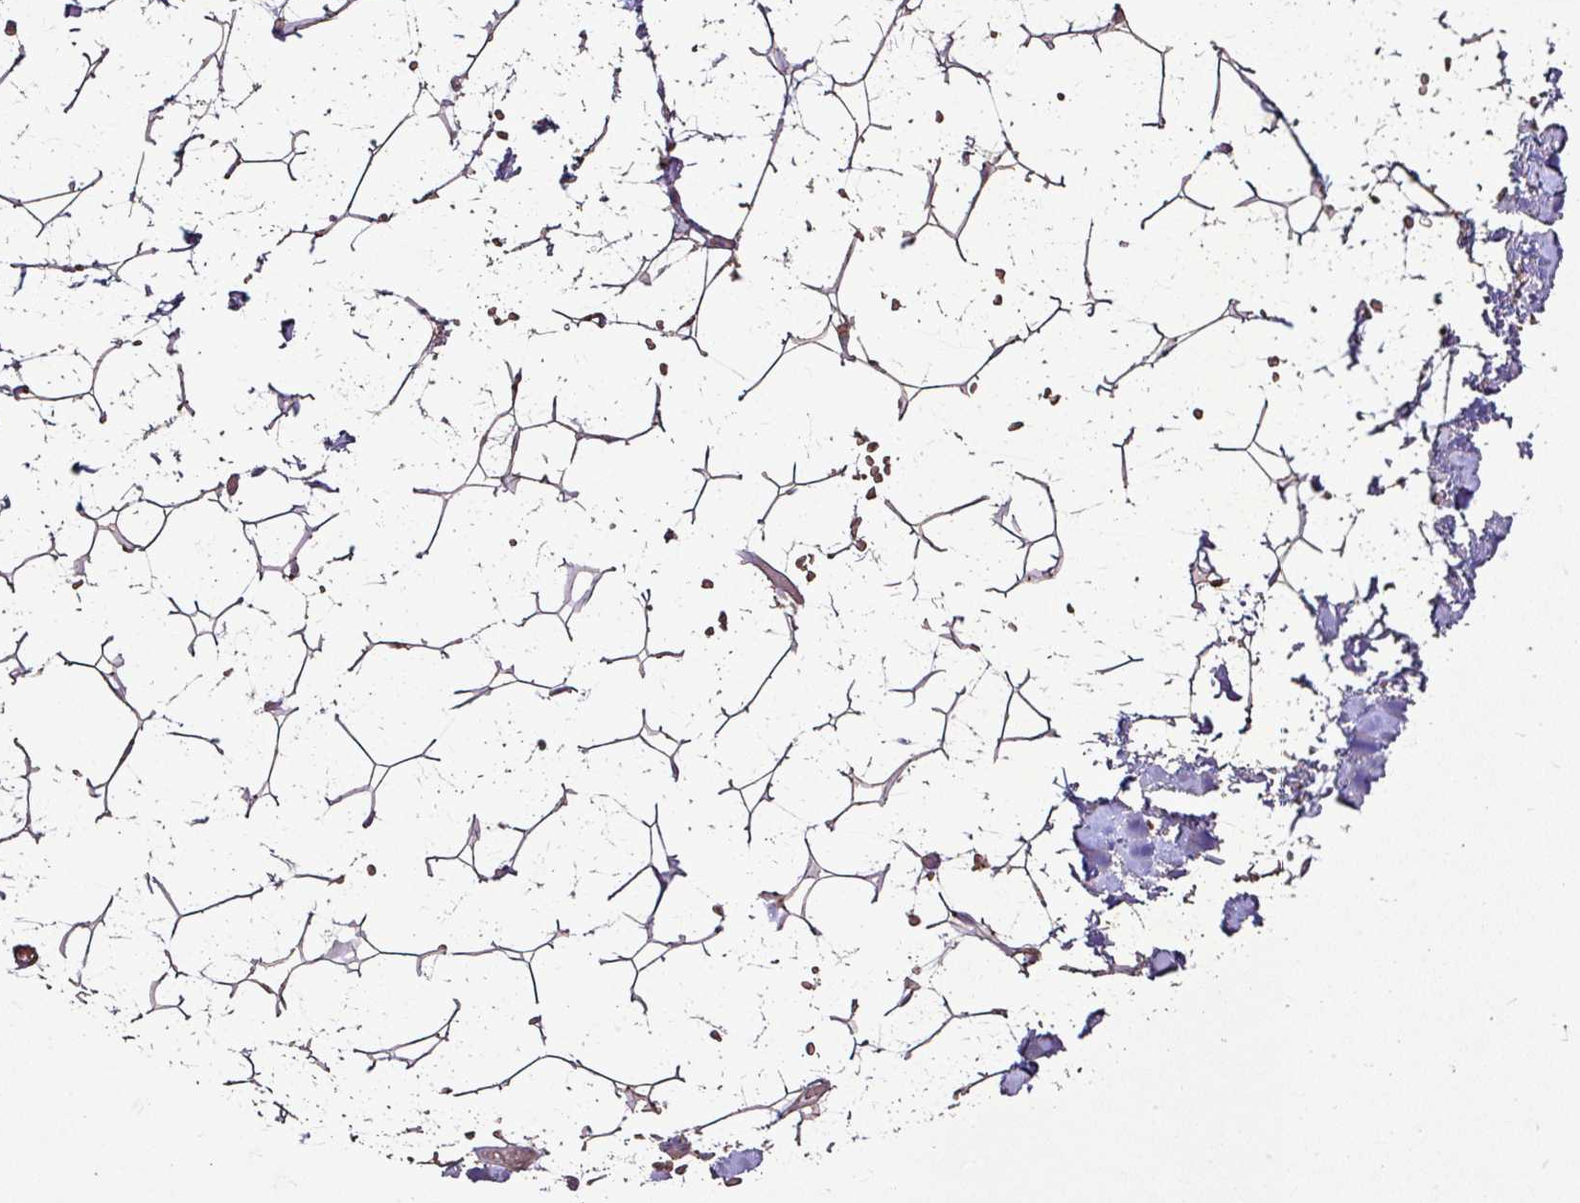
{"staining": {"intensity": "weak", "quantity": ">75%", "location": "cytoplasmic/membranous"}, "tissue": "adipose tissue", "cell_type": "Adipocytes", "image_type": "normal", "snomed": [{"axis": "morphology", "description": "Normal tissue, NOS"}, {"axis": "topography", "description": "Skin"}, {"axis": "topography", "description": "Peripheral nerve tissue"}], "caption": "Brown immunohistochemical staining in unremarkable human adipose tissue demonstrates weak cytoplasmic/membranous expression in about >75% of adipocytes.", "gene": "AGK", "patient": {"sex": "female", "age": 56}}